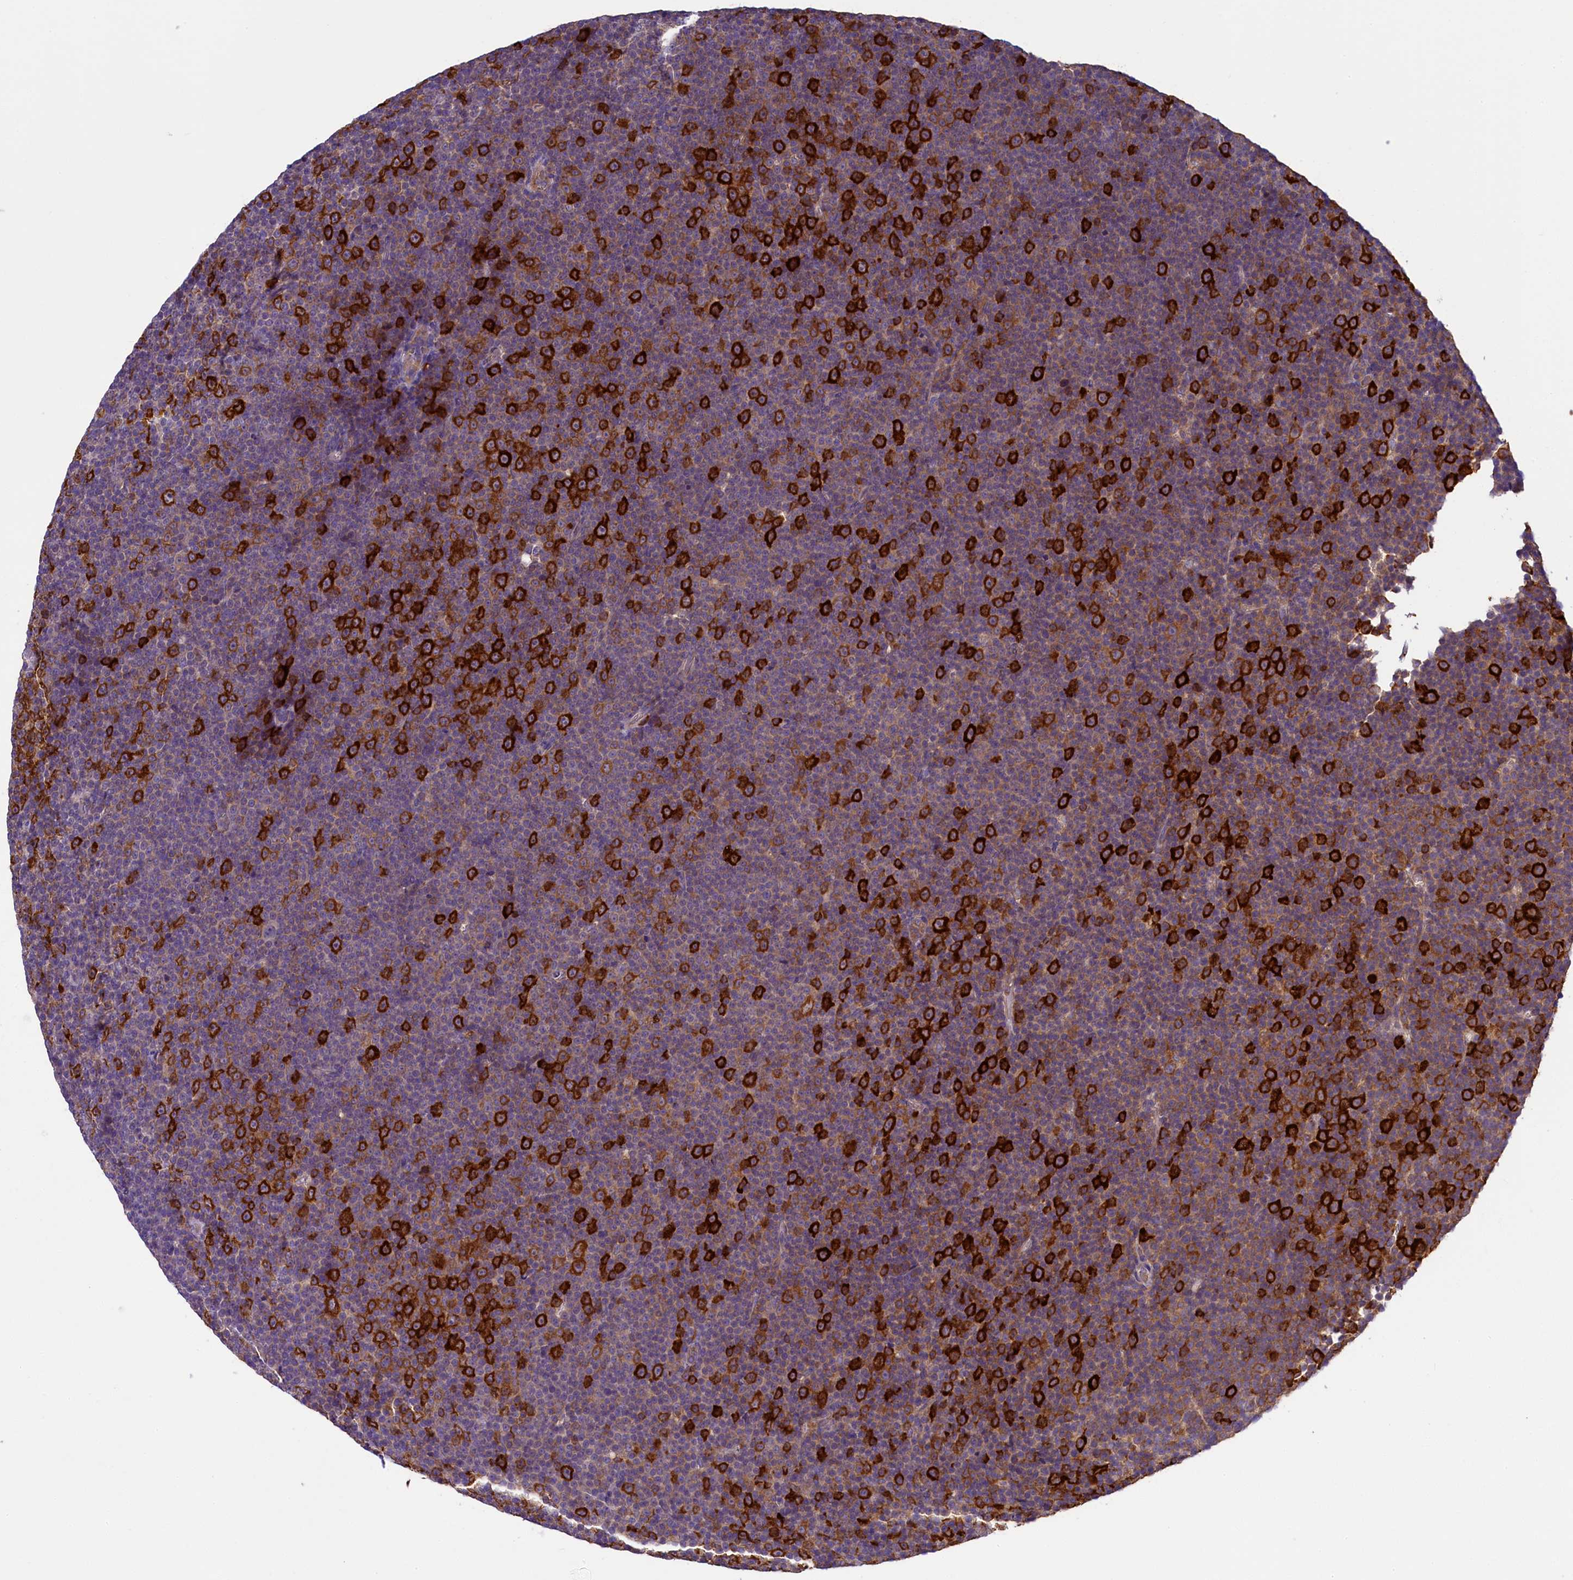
{"staining": {"intensity": "strong", "quantity": "25%-75%", "location": "cytoplasmic/membranous"}, "tissue": "lymphoma", "cell_type": "Tumor cells", "image_type": "cancer", "snomed": [{"axis": "morphology", "description": "Malignant lymphoma, non-Hodgkin's type, Low grade"}, {"axis": "topography", "description": "Lymph node"}], "caption": "Tumor cells show strong cytoplasmic/membranous staining in about 25%-75% of cells in low-grade malignant lymphoma, non-Hodgkin's type.", "gene": "LARP4", "patient": {"sex": "female", "age": 67}}